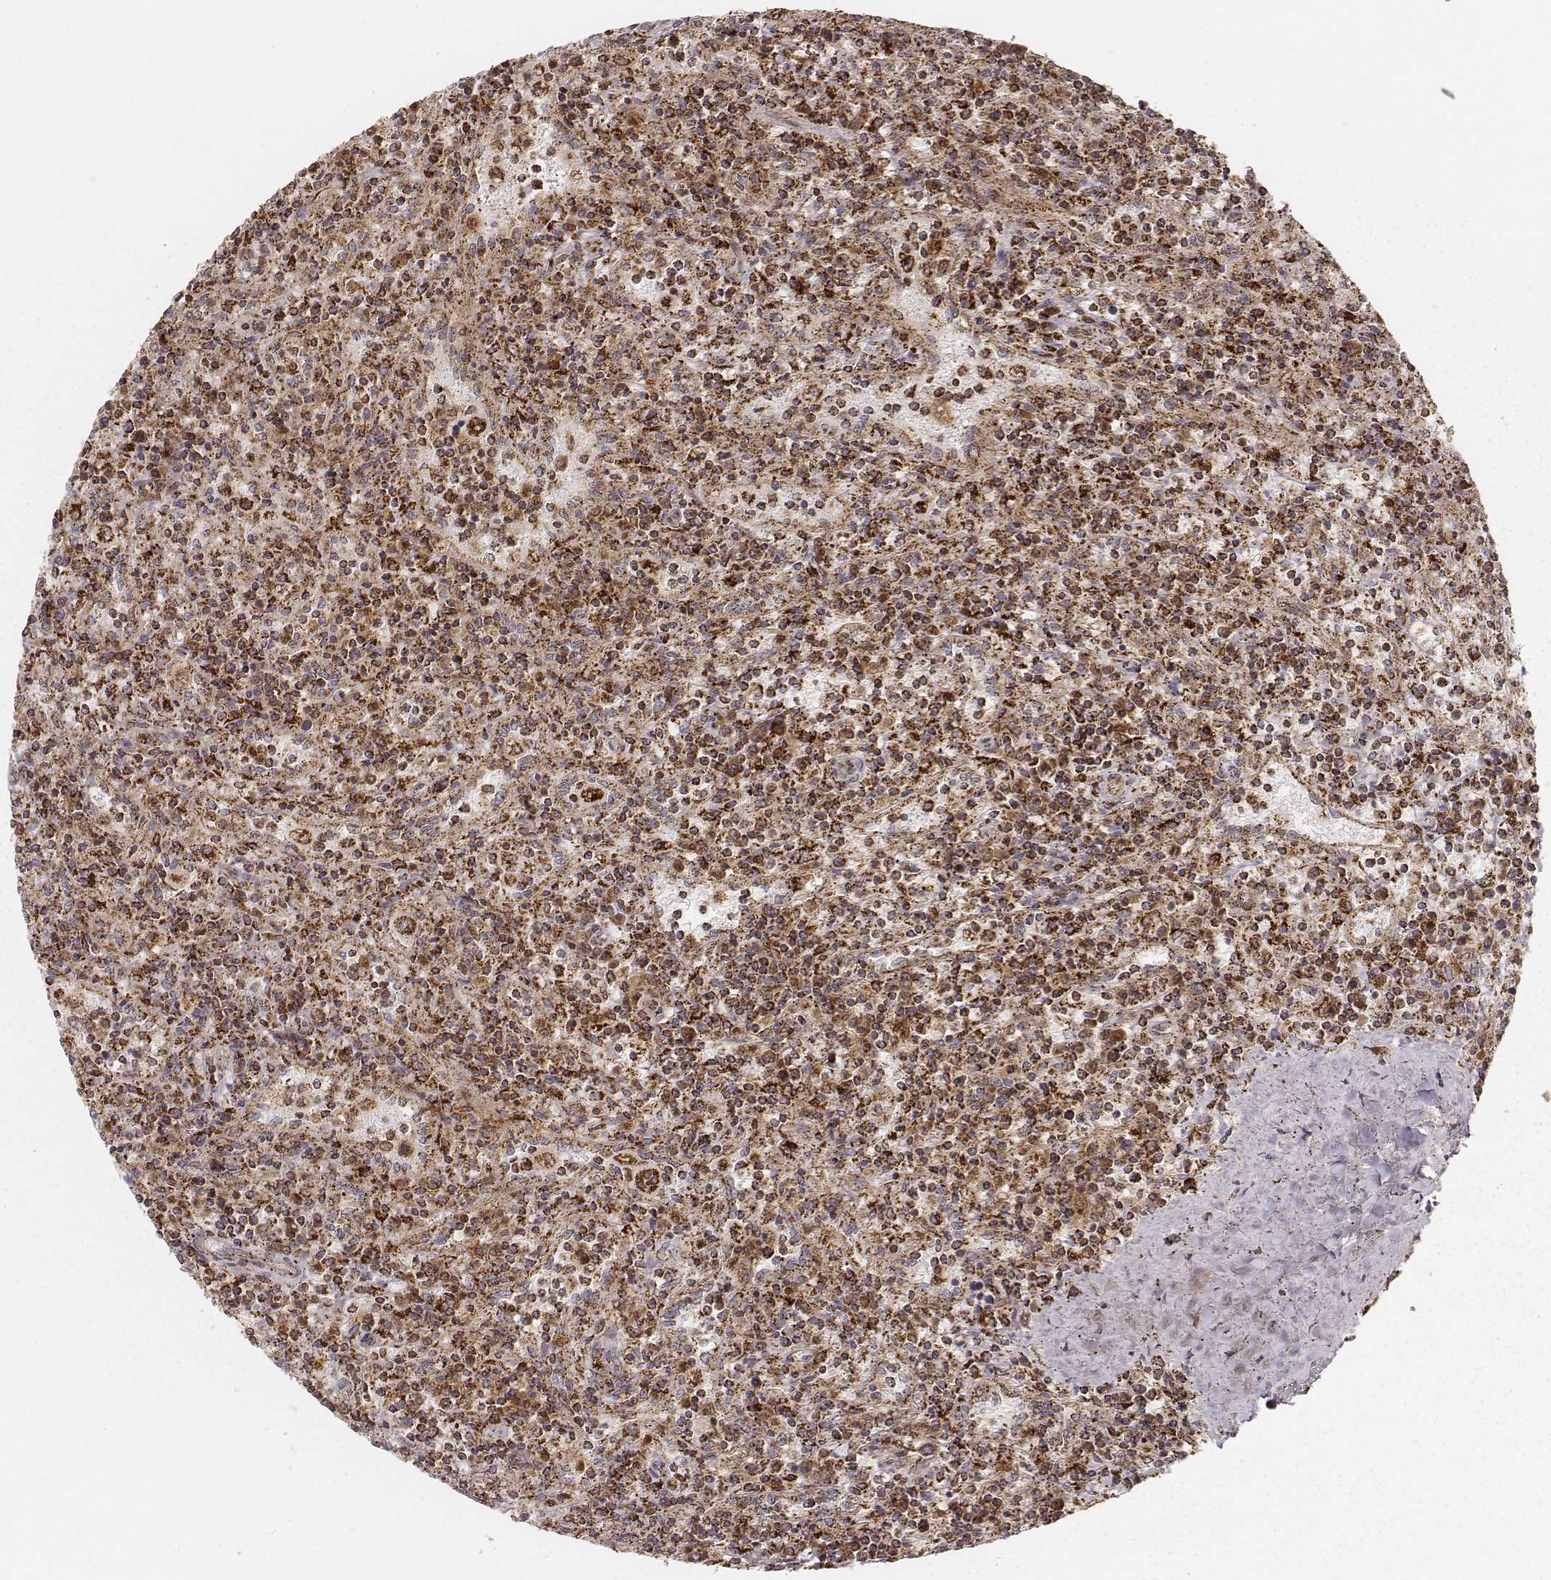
{"staining": {"intensity": "strong", "quantity": ">75%", "location": "cytoplasmic/membranous"}, "tissue": "lymphoma", "cell_type": "Tumor cells", "image_type": "cancer", "snomed": [{"axis": "morphology", "description": "Malignant lymphoma, non-Hodgkin's type, Low grade"}, {"axis": "topography", "description": "Spleen"}], "caption": "This photomicrograph exhibits immunohistochemistry staining of human lymphoma, with high strong cytoplasmic/membranous positivity in about >75% of tumor cells.", "gene": "CS", "patient": {"sex": "male", "age": 62}}